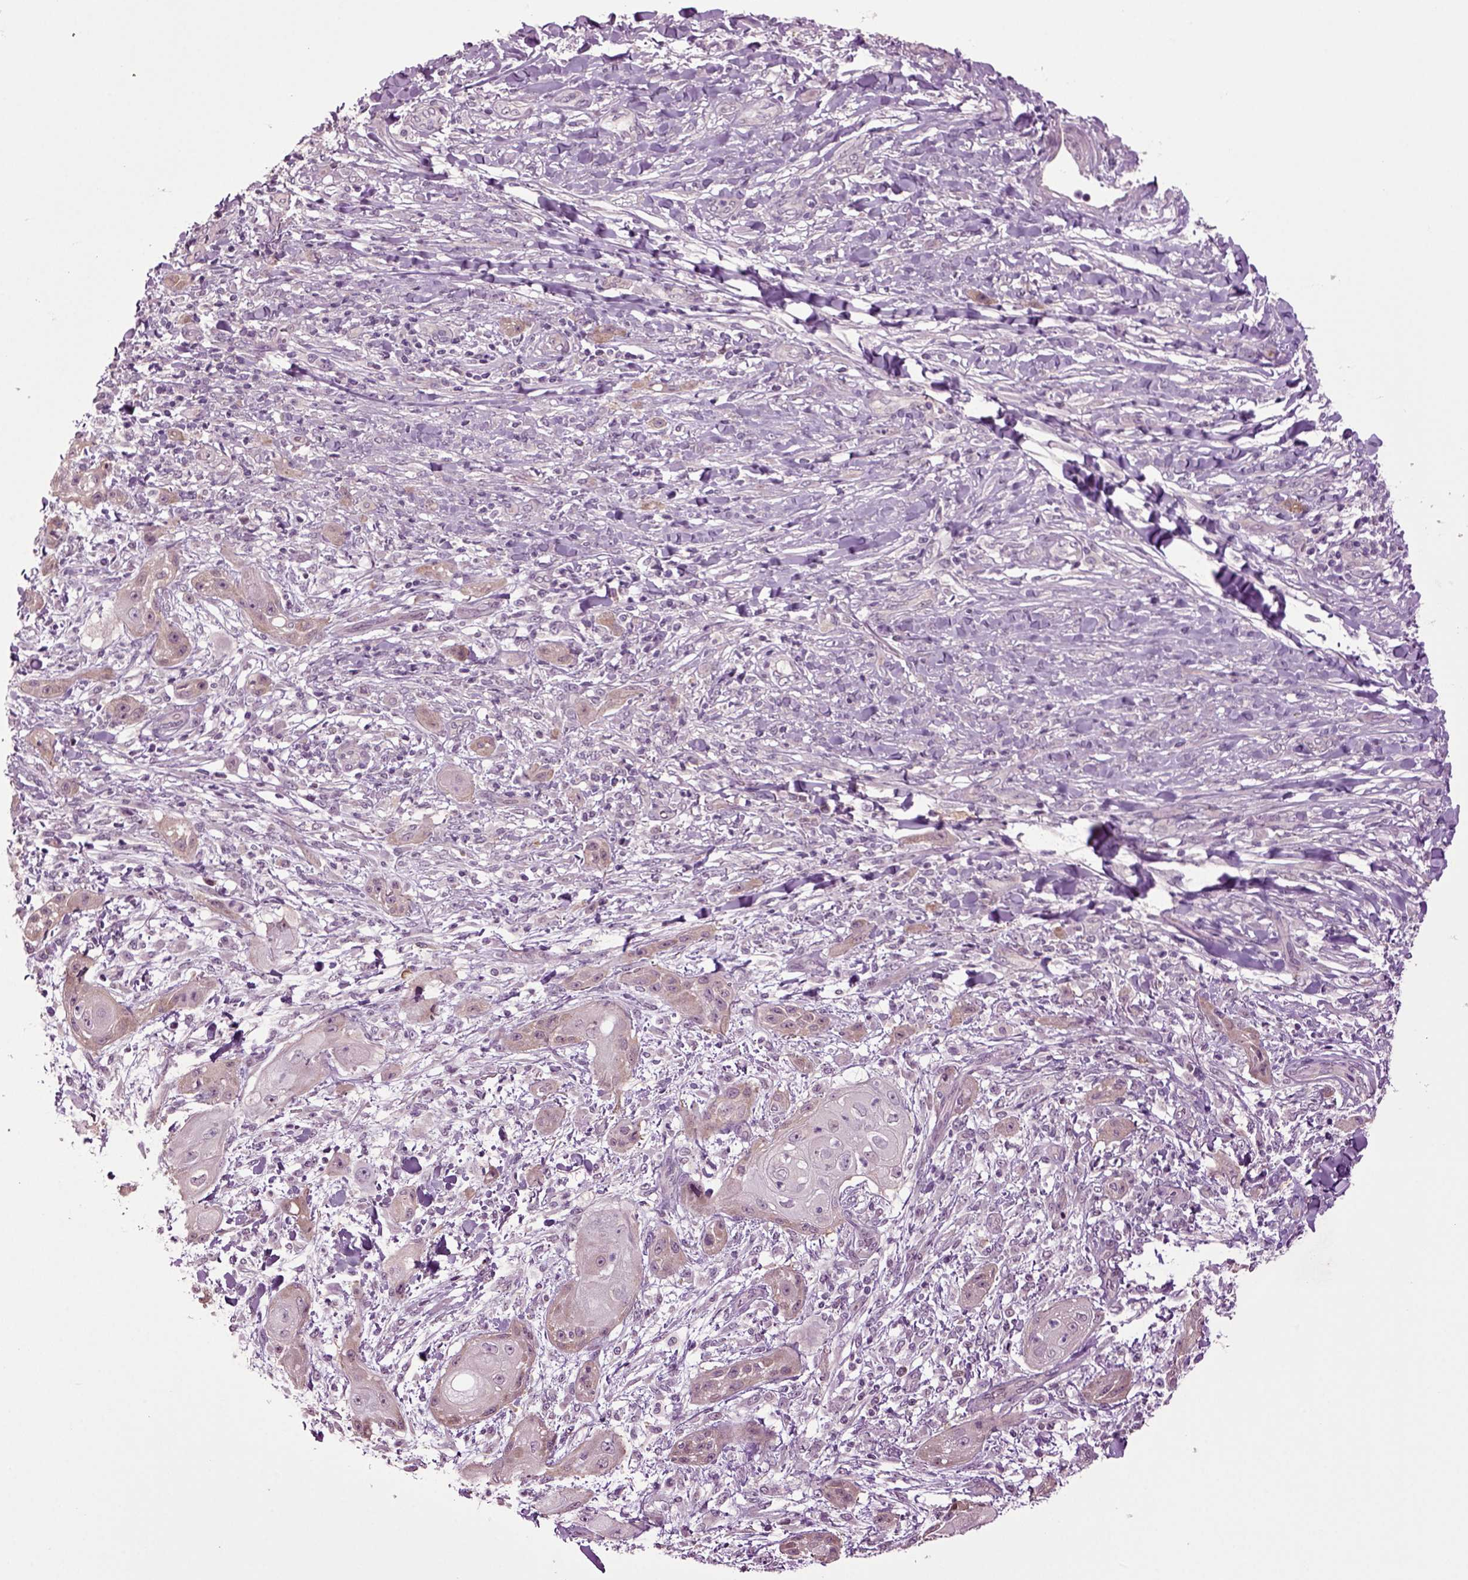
{"staining": {"intensity": "moderate", "quantity": "<25%", "location": "cytoplasmic/membranous"}, "tissue": "skin cancer", "cell_type": "Tumor cells", "image_type": "cancer", "snomed": [{"axis": "morphology", "description": "Squamous cell carcinoma, NOS"}, {"axis": "topography", "description": "Skin"}], "caption": "Moderate cytoplasmic/membranous staining for a protein is present in about <25% of tumor cells of skin cancer using immunohistochemistry (IHC).", "gene": "PLCH2", "patient": {"sex": "male", "age": 62}}